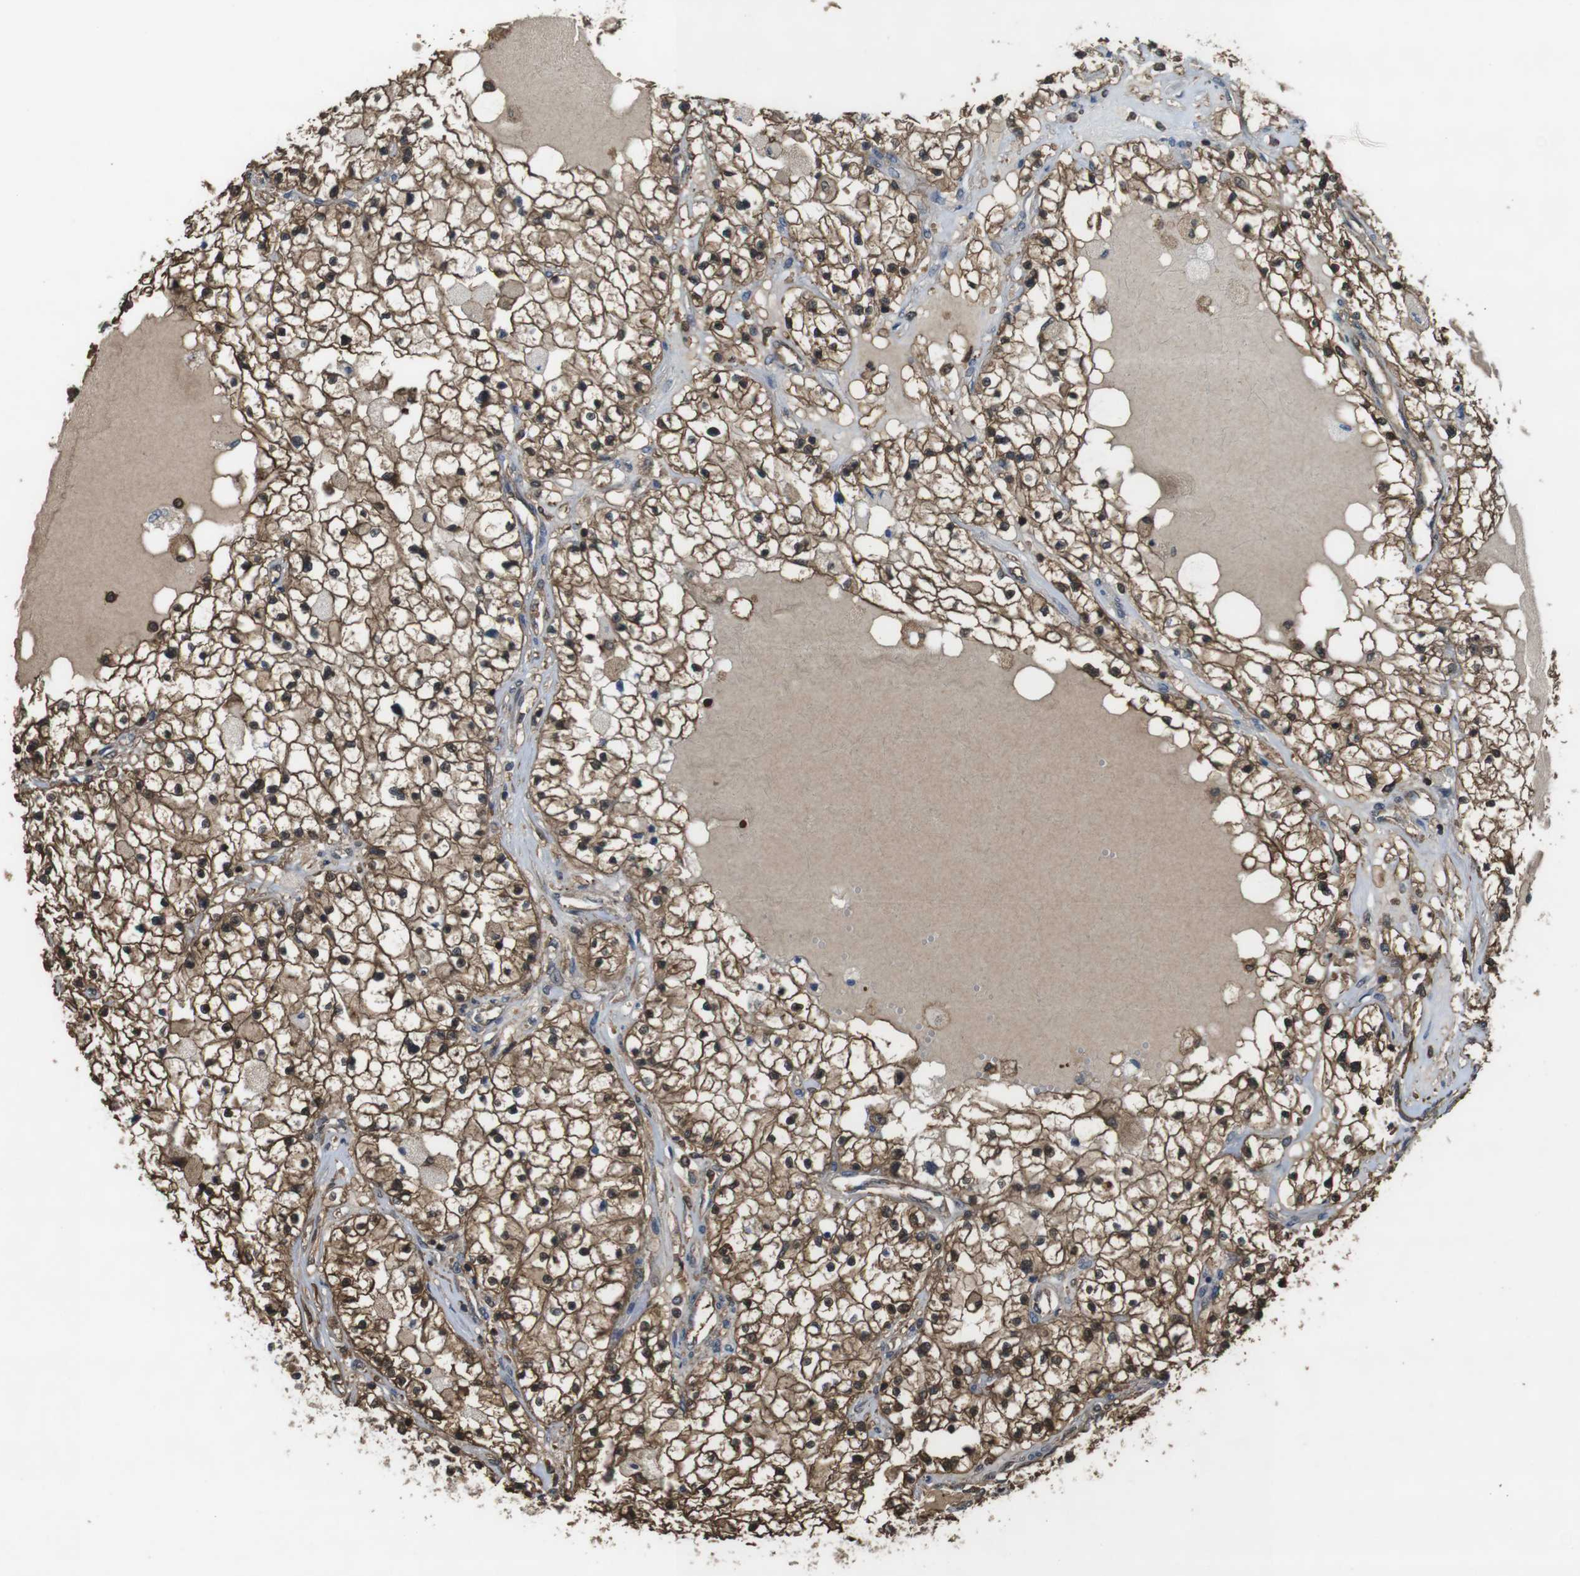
{"staining": {"intensity": "moderate", "quantity": ">75%", "location": "cytoplasmic/membranous"}, "tissue": "renal cancer", "cell_type": "Tumor cells", "image_type": "cancer", "snomed": [{"axis": "morphology", "description": "Adenocarcinoma, NOS"}, {"axis": "topography", "description": "Kidney"}], "caption": "The histopathology image displays a brown stain indicating the presence of a protein in the cytoplasmic/membranous of tumor cells in renal cancer (adenocarcinoma).", "gene": "ARHGDIA", "patient": {"sex": "male", "age": 68}}